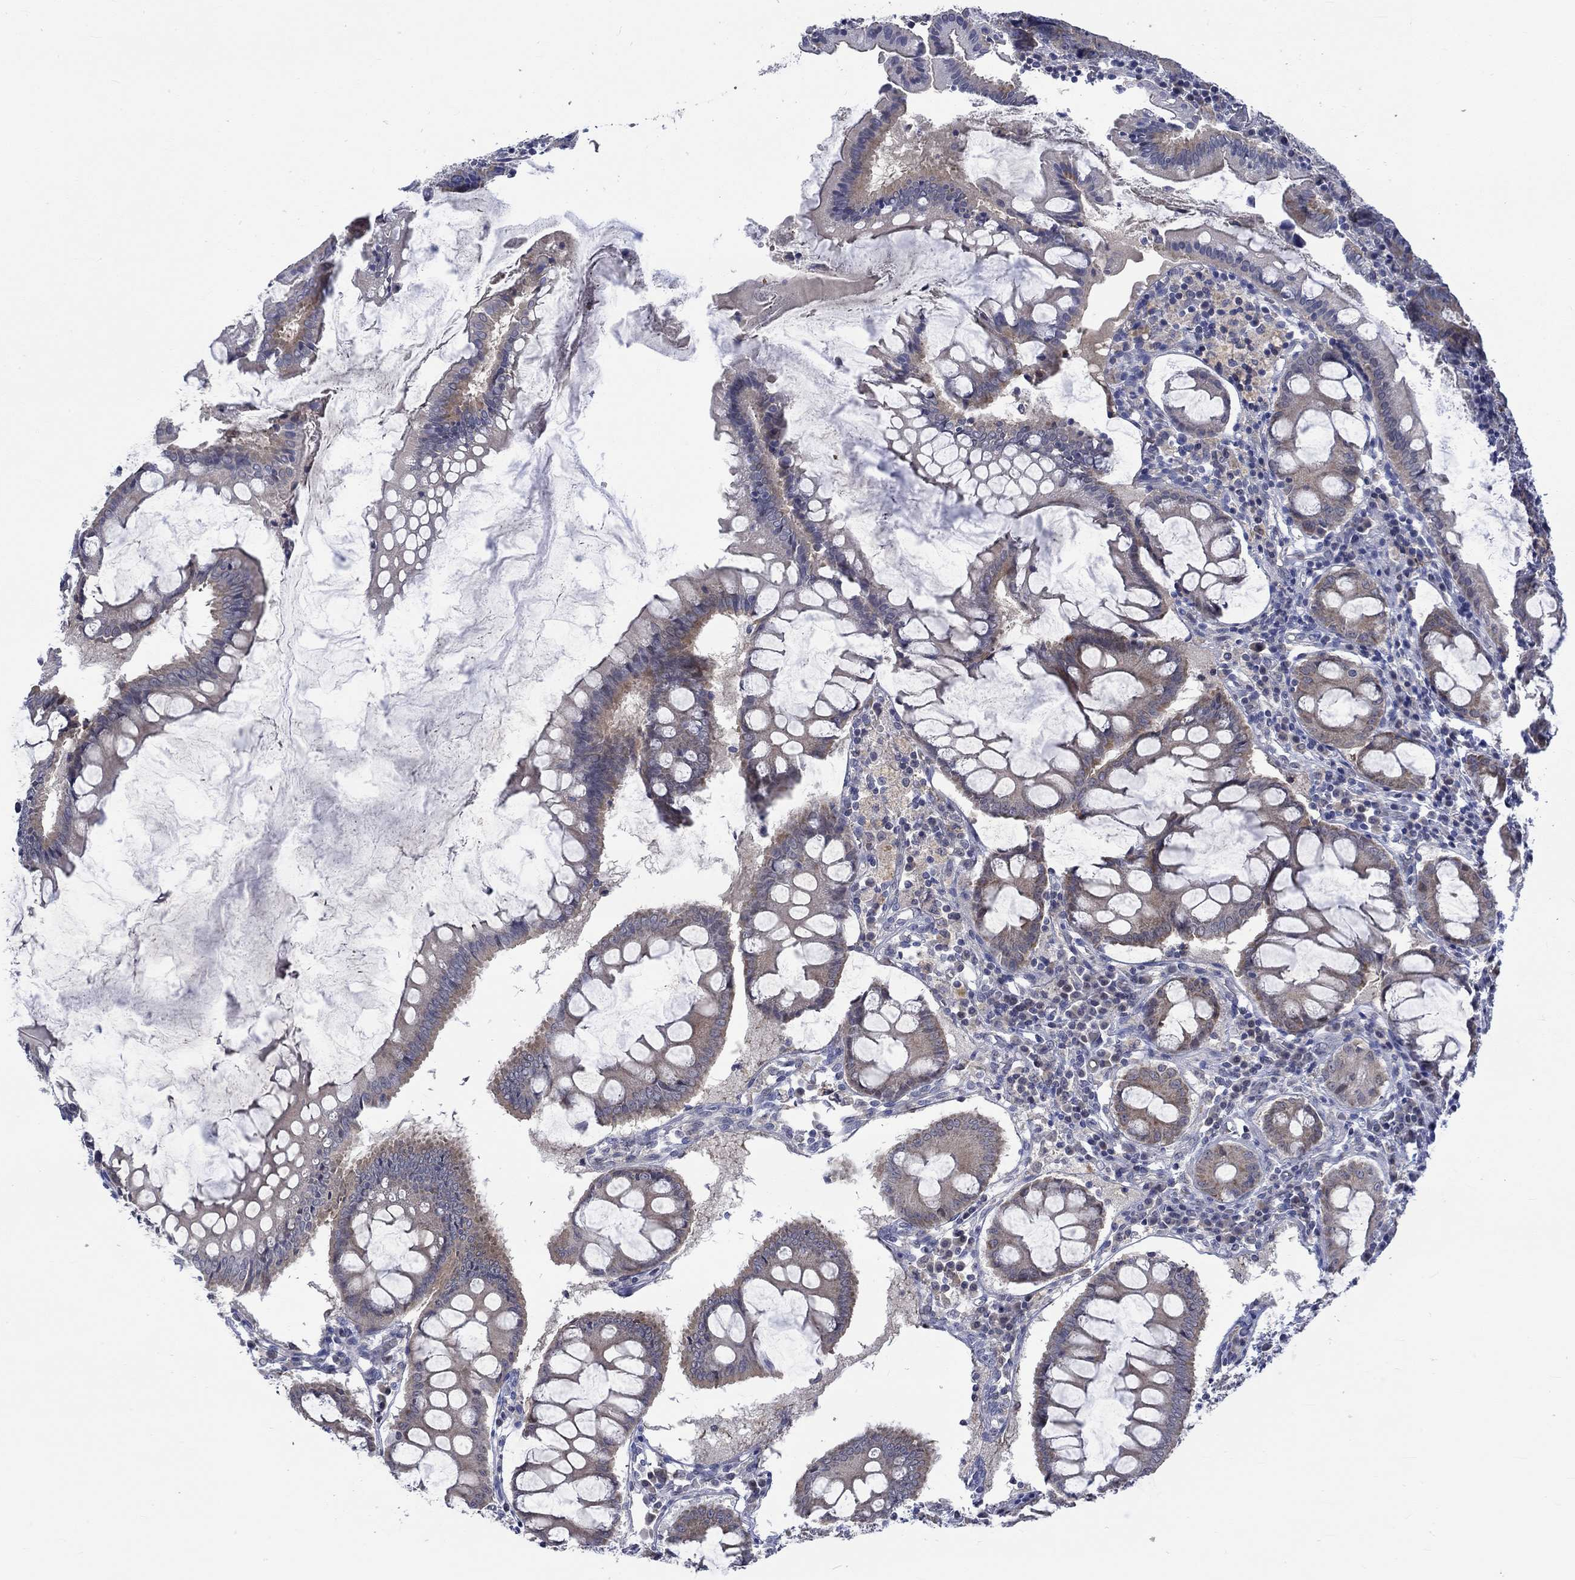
{"staining": {"intensity": "weak", "quantity": "25%-75%", "location": "cytoplasmic/membranous"}, "tissue": "colorectal cancer", "cell_type": "Tumor cells", "image_type": "cancer", "snomed": [{"axis": "morphology", "description": "Adenocarcinoma, NOS"}, {"axis": "topography", "description": "Colon"}], "caption": "A photomicrograph of human colorectal cancer stained for a protein reveals weak cytoplasmic/membranous brown staining in tumor cells.", "gene": "WASF1", "patient": {"sex": "female", "age": 82}}